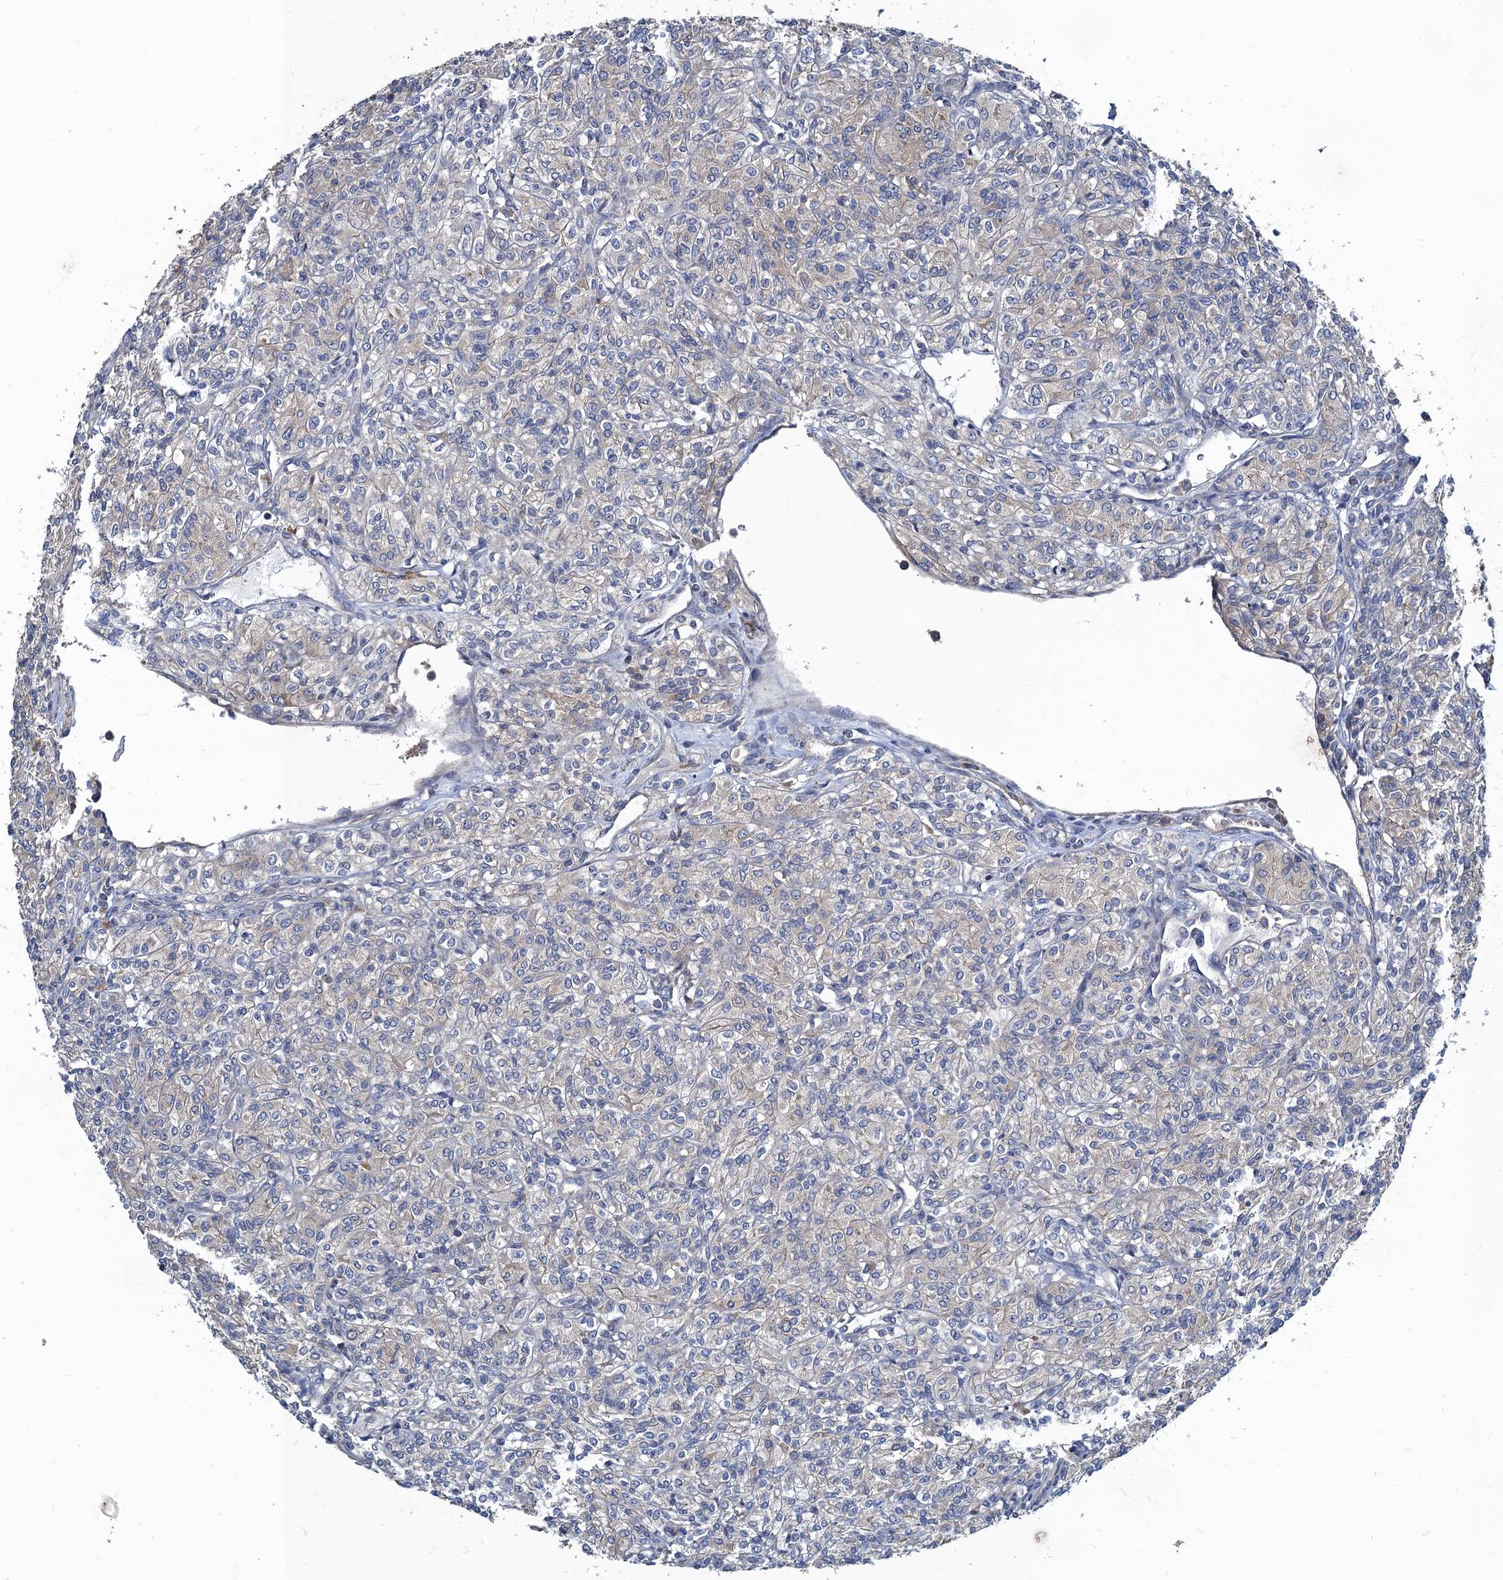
{"staining": {"intensity": "negative", "quantity": "none", "location": "none"}, "tissue": "renal cancer", "cell_type": "Tumor cells", "image_type": "cancer", "snomed": [{"axis": "morphology", "description": "Adenocarcinoma, NOS"}, {"axis": "topography", "description": "Kidney"}], "caption": "A histopathology image of renal cancer (adenocarcinoma) stained for a protein displays no brown staining in tumor cells. (Stains: DAB (3,3'-diaminobenzidine) immunohistochemistry (IHC) with hematoxylin counter stain, Microscopy: brightfield microscopy at high magnification).", "gene": "SNAP29", "patient": {"sex": "male", "age": 77}}